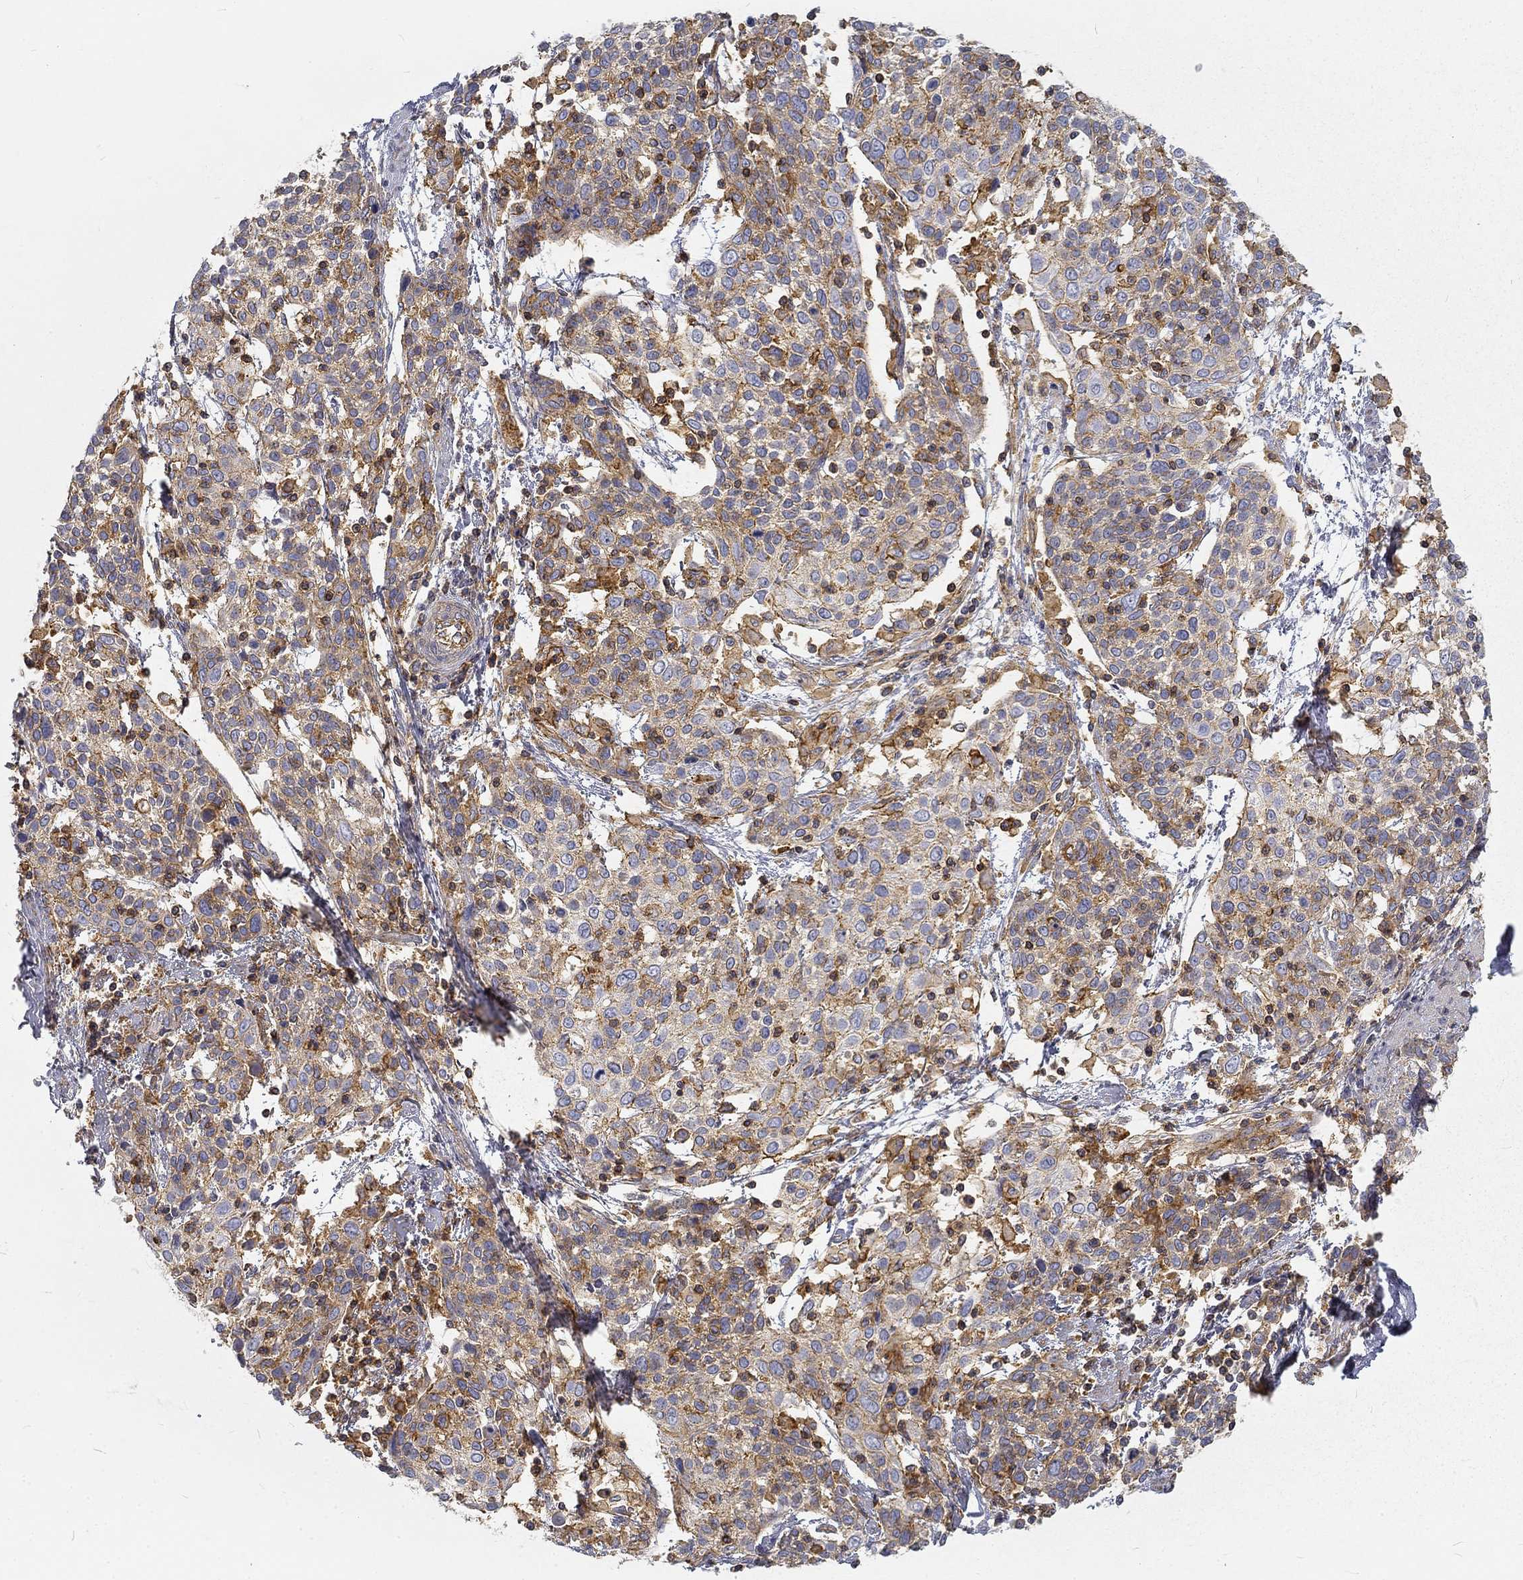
{"staining": {"intensity": "moderate", "quantity": "25%-75%", "location": "cytoplasmic/membranous"}, "tissue": "cervical cancer", "cell_type": "Tumor cells", "image_type": "cancer", "snomed": [{"axis": "morphology", "description": "Squamous cell carcinoma, NOS"}, {"axis": "topography", "description": "Cervix"}], "caption": "Human squamous cell carcinoma (cervical) stained for a protein (brown) demonstrates moderate cytoplasmic/membranous positive staining in about 25%-75% of tumor cells.", "gene": "MTMR11", "patient": {"sex": "female", "age": 61}}